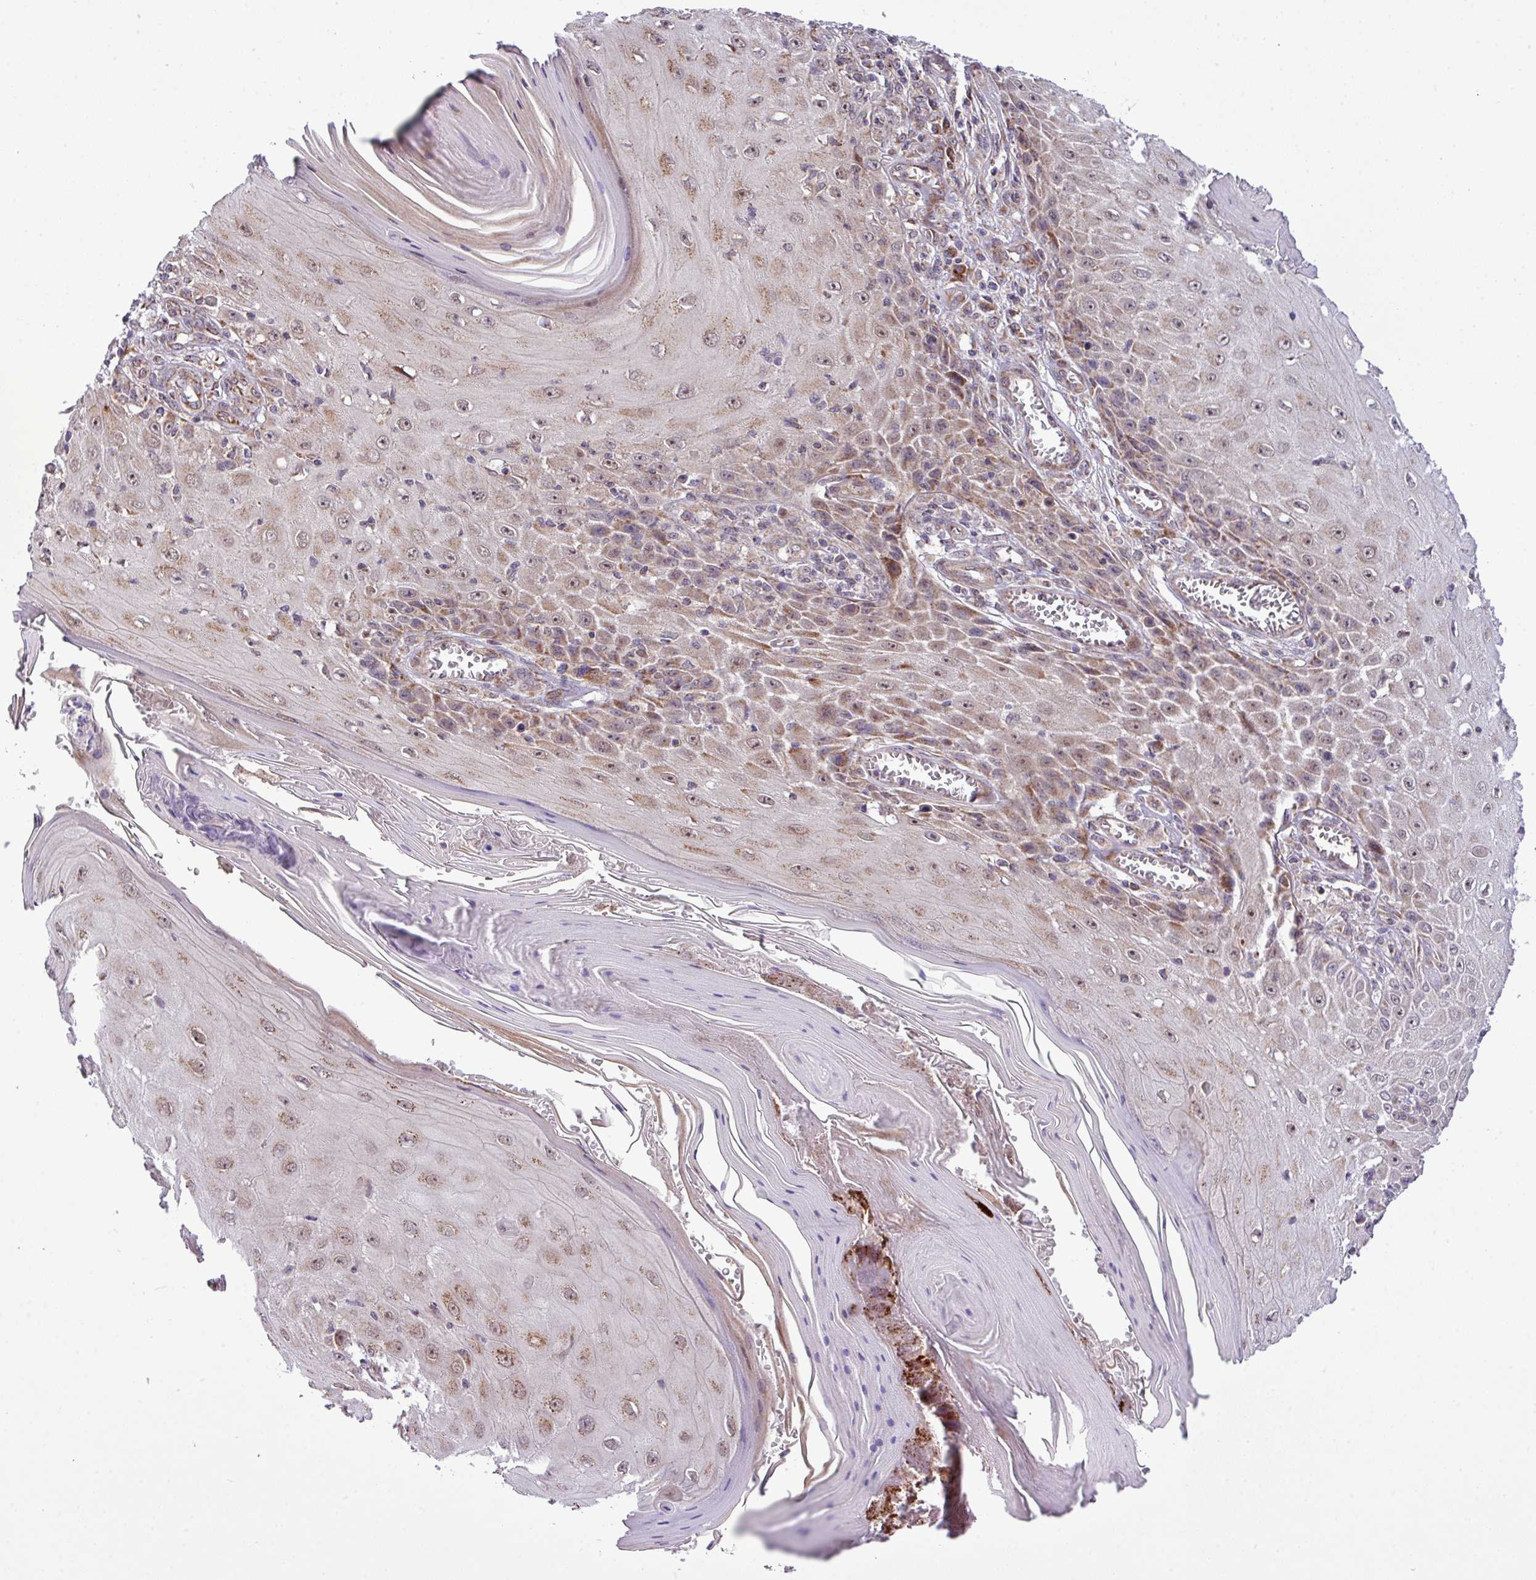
{"staining": {"intensity": "moderate", "quantity": "25%-75%", "location": "cytoplasmic/membranous,nuclear"}, "tissue": "skin cancer", "cell_type": "Tumor cells", "image_type": "cancer", "snomed": [{"axis": "morphology", "description": "Squamous cell carcinoma, NOS"}, {"axis": "topography", "description": "Skin"}], "caption": "Approximately 25%-75% of tumor cells in skin squamous cell carcinoma exhibit moderate cytoplasmic/membranous and nuclear protein staining as visualized by brown immunohistochemical staining.", "gene": "B3GNT9", "patient": {"sex": "female", "age": 73}}